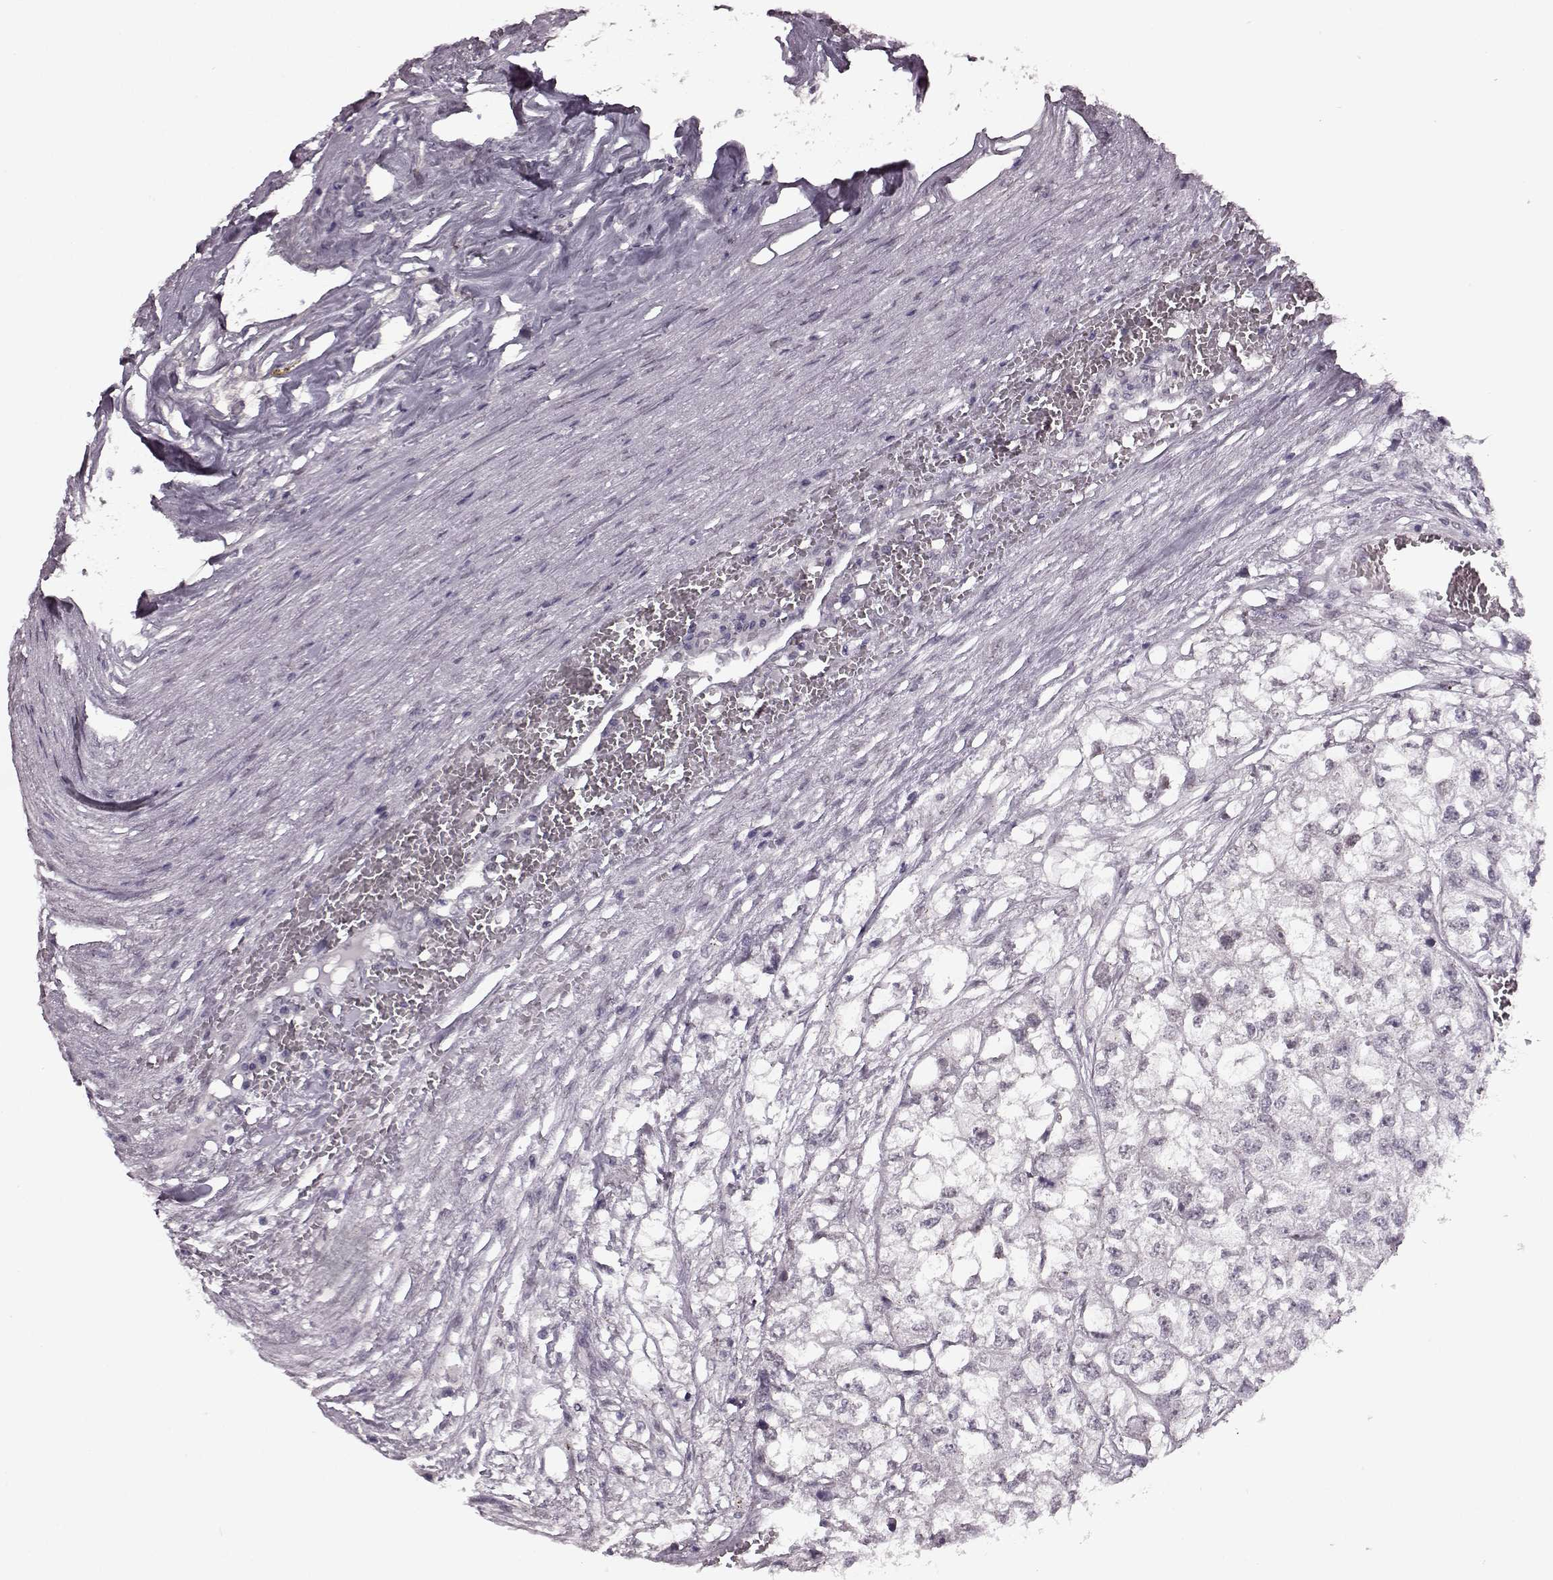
{"staining": {"intensity": "negative", "quantity": "none", "location": "none"}, "tissue": "renal cancer", "cell_type": "Tumor cells", "image_type": "cancer", "snomed": [{"axis": "morphology", "description": "Adenocarcinoma, NOS"}, {"axis": "topography", "description": "Kidney"}], "caption": "Adenocarcinoma (renal) stained for a protein using immunohistochemistry demonstrates no staining tumor cells.", "gene": "STX1B", "patient": {"sex": "male", "age": 56}}